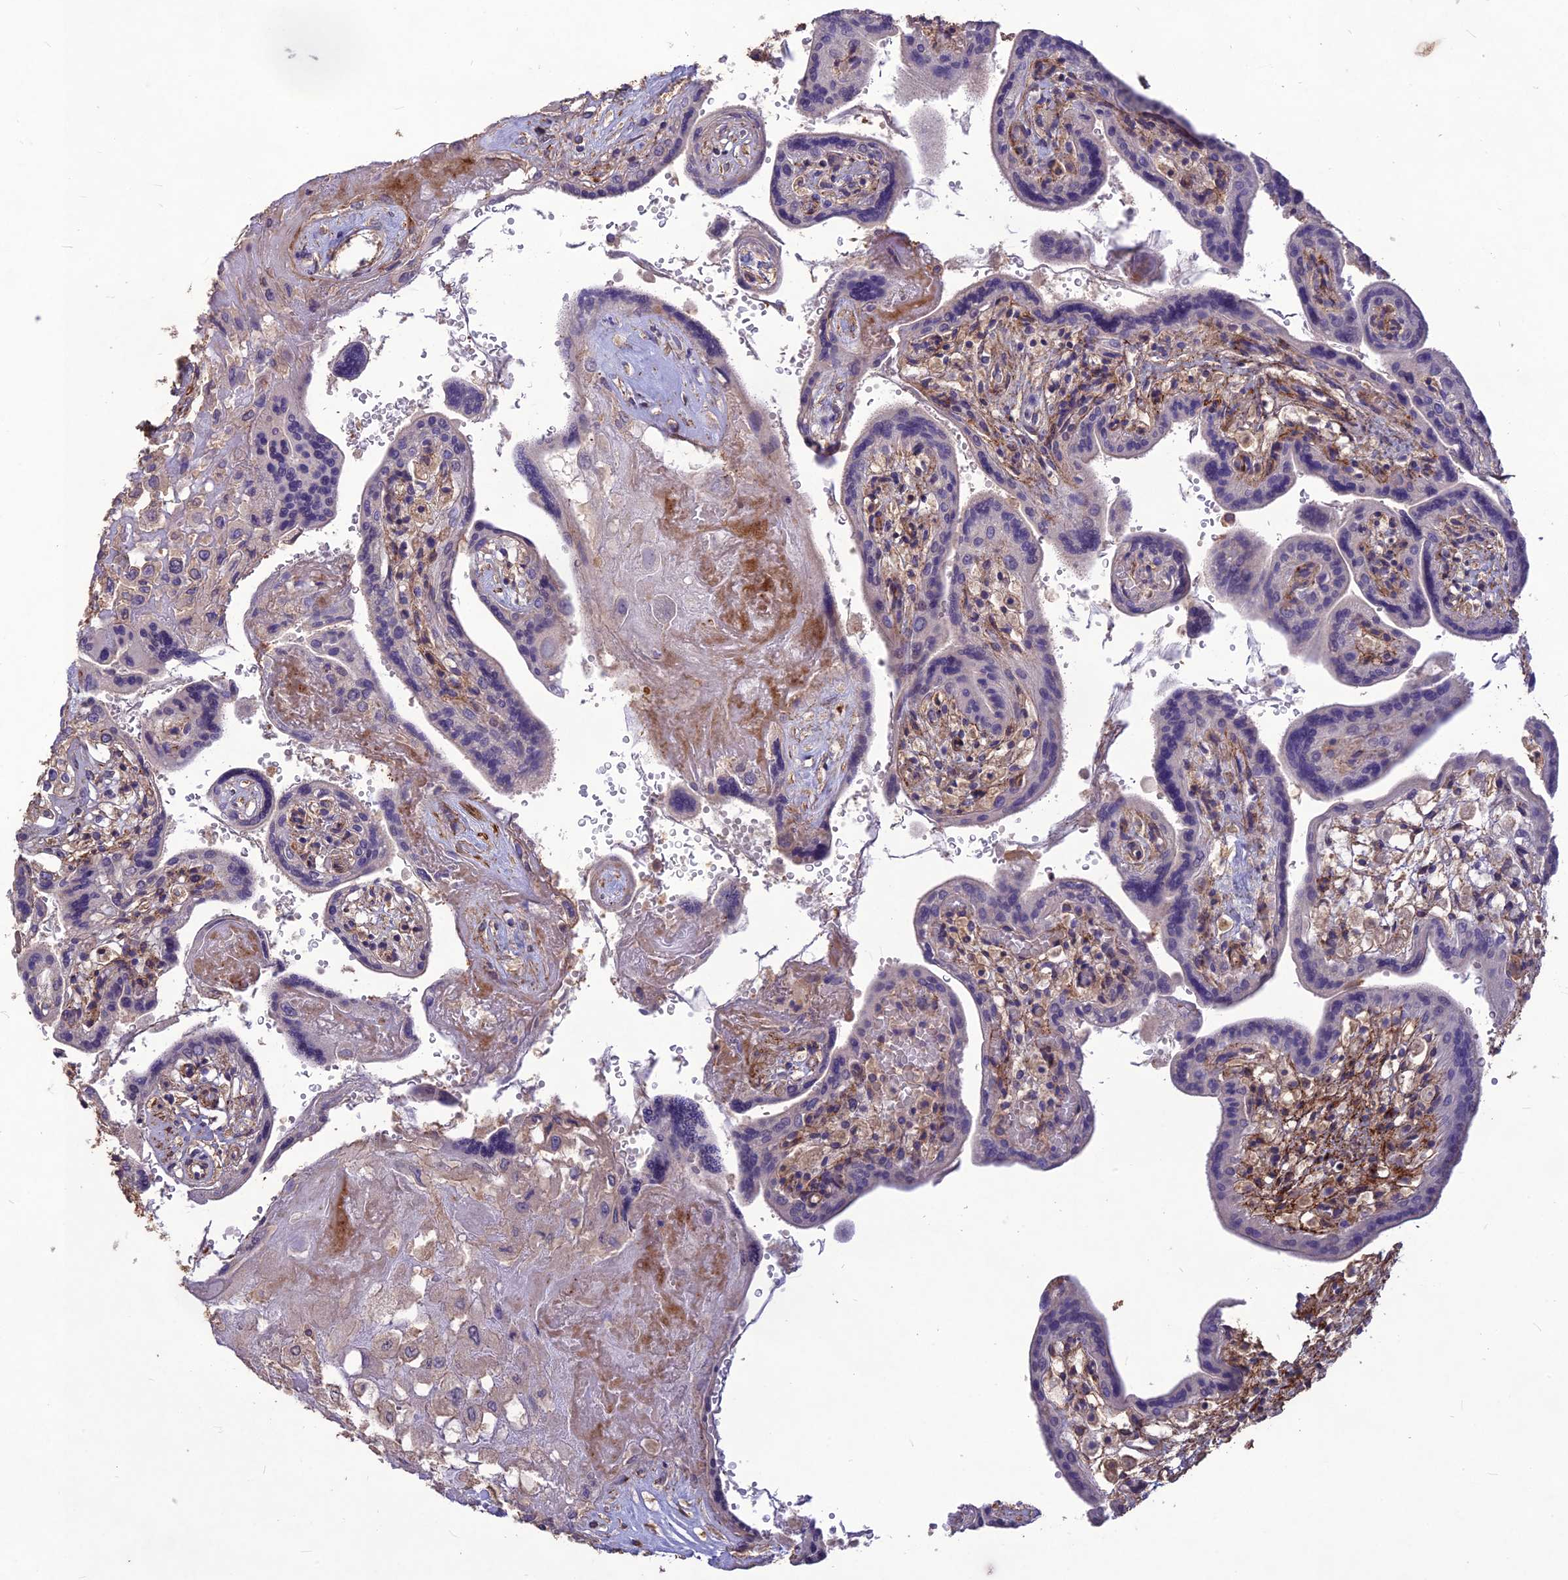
{"staining": {"intensity": "negative", "quantity": "none", "location": "none"}, "tissue": "placenta", "cell_type": "Decidual cells", "image_type": "normal", "snomed": [{"axis": "morphology", "description": "Normal tissue, NOS"}, {"axis": "topography", "description": "Placenta"}], "caption": "Decidual cells are negative for brown protein staining in benign placenta. (DAB (3,3'-diaminobenzidine) immunohistochemistry with hematoxylin counter stain).", "gene": "CLUH", "patient": {"sex": "female", "age": 37}}